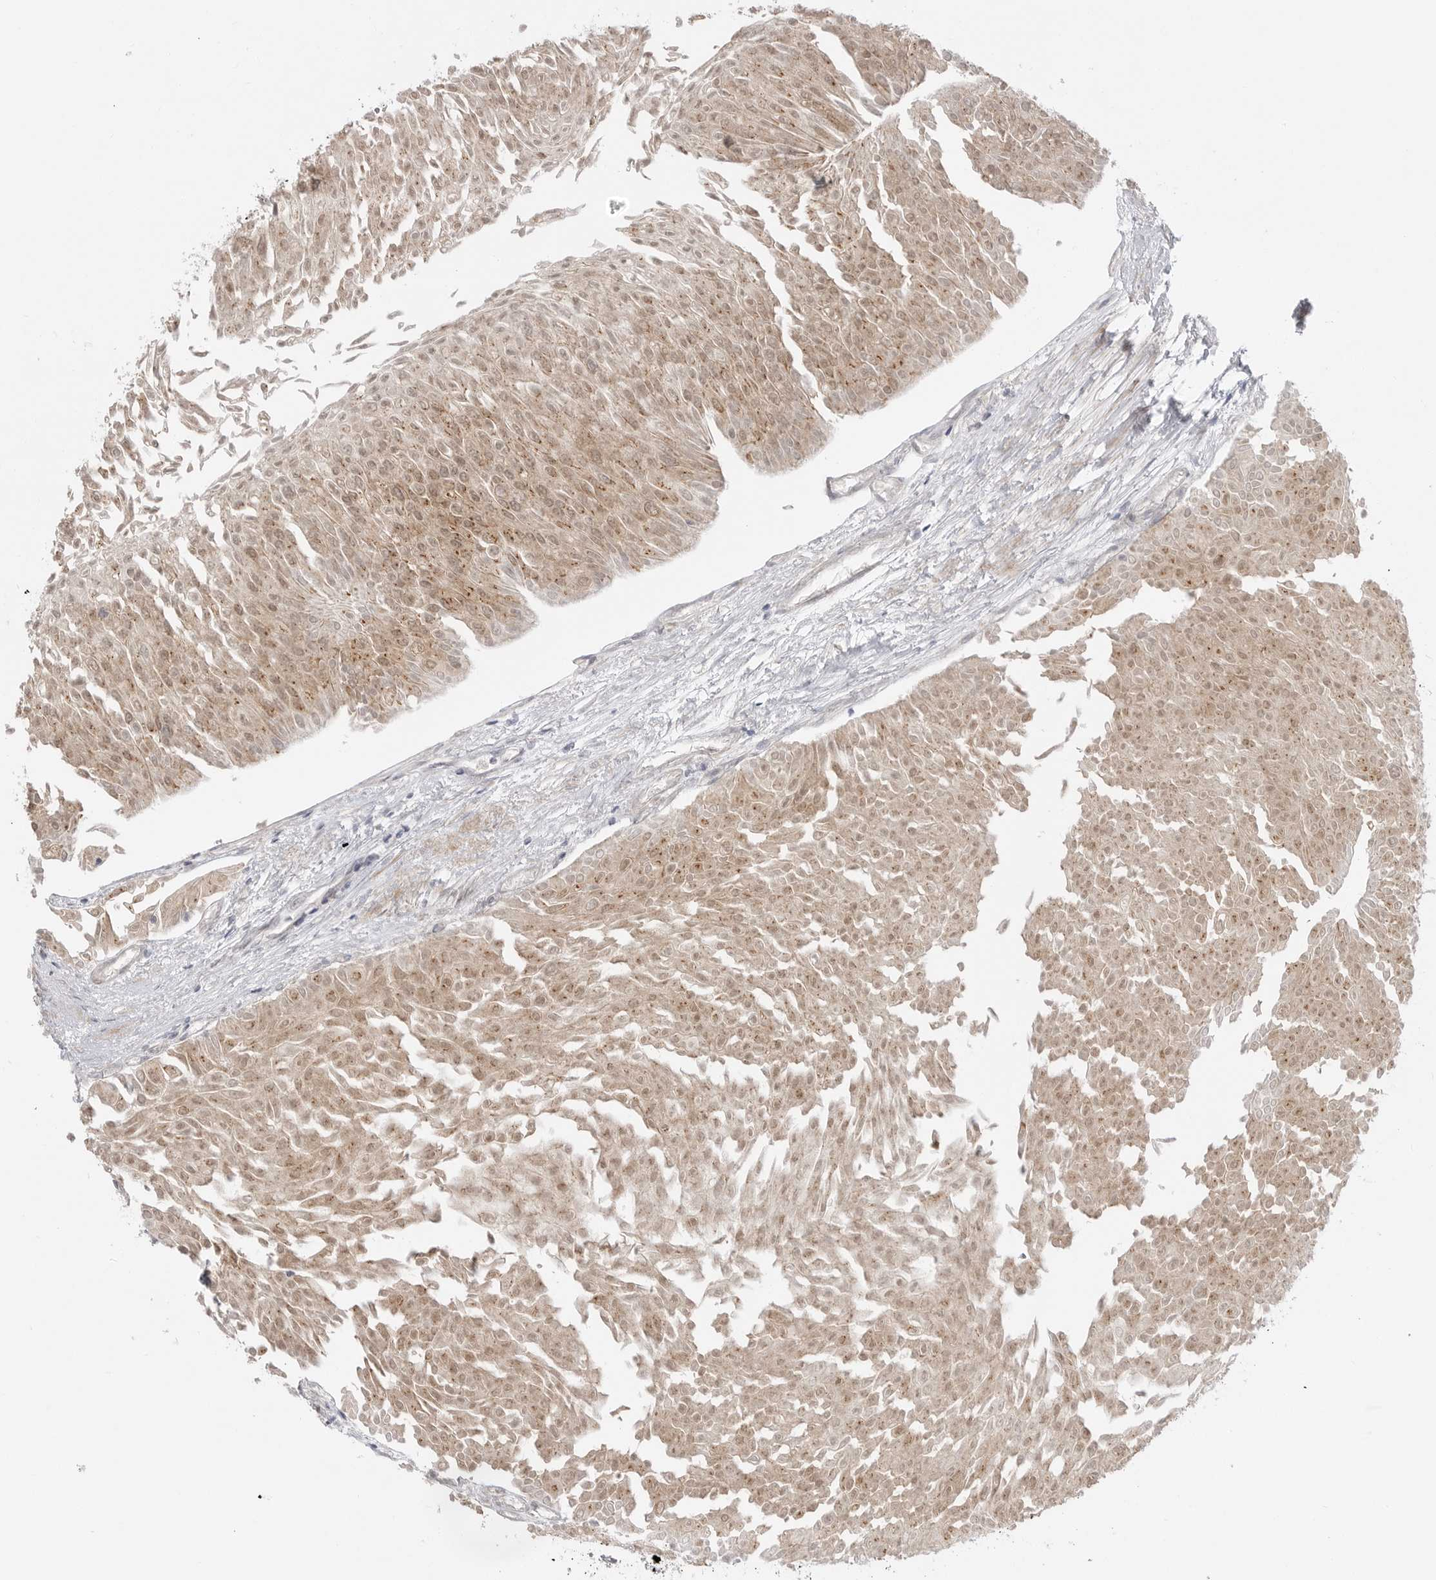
{"staining": {"intensity": "moderate", "quantity": ">75%", "location": "cytoplasmic/membranous,nuclear"}, "tissue": "urothelial cancer", "cell_type": "Tumor cells", "image_type": "cancer", "snomed": [{"axis": "morphology", "description": "Urothelial carcinoma, Low grade"}, {"axis": "topography", "description": "Urinary bladder"}], "caption": "Urothelial cancer stained with DAB immunohistochemistry displays medium levels of moderate cytoplasmic/membranous and nuclear positivity in about >75% of tumor cells.", "gene": "GGT6", "patient": {"sex": "male", "age": 67}}